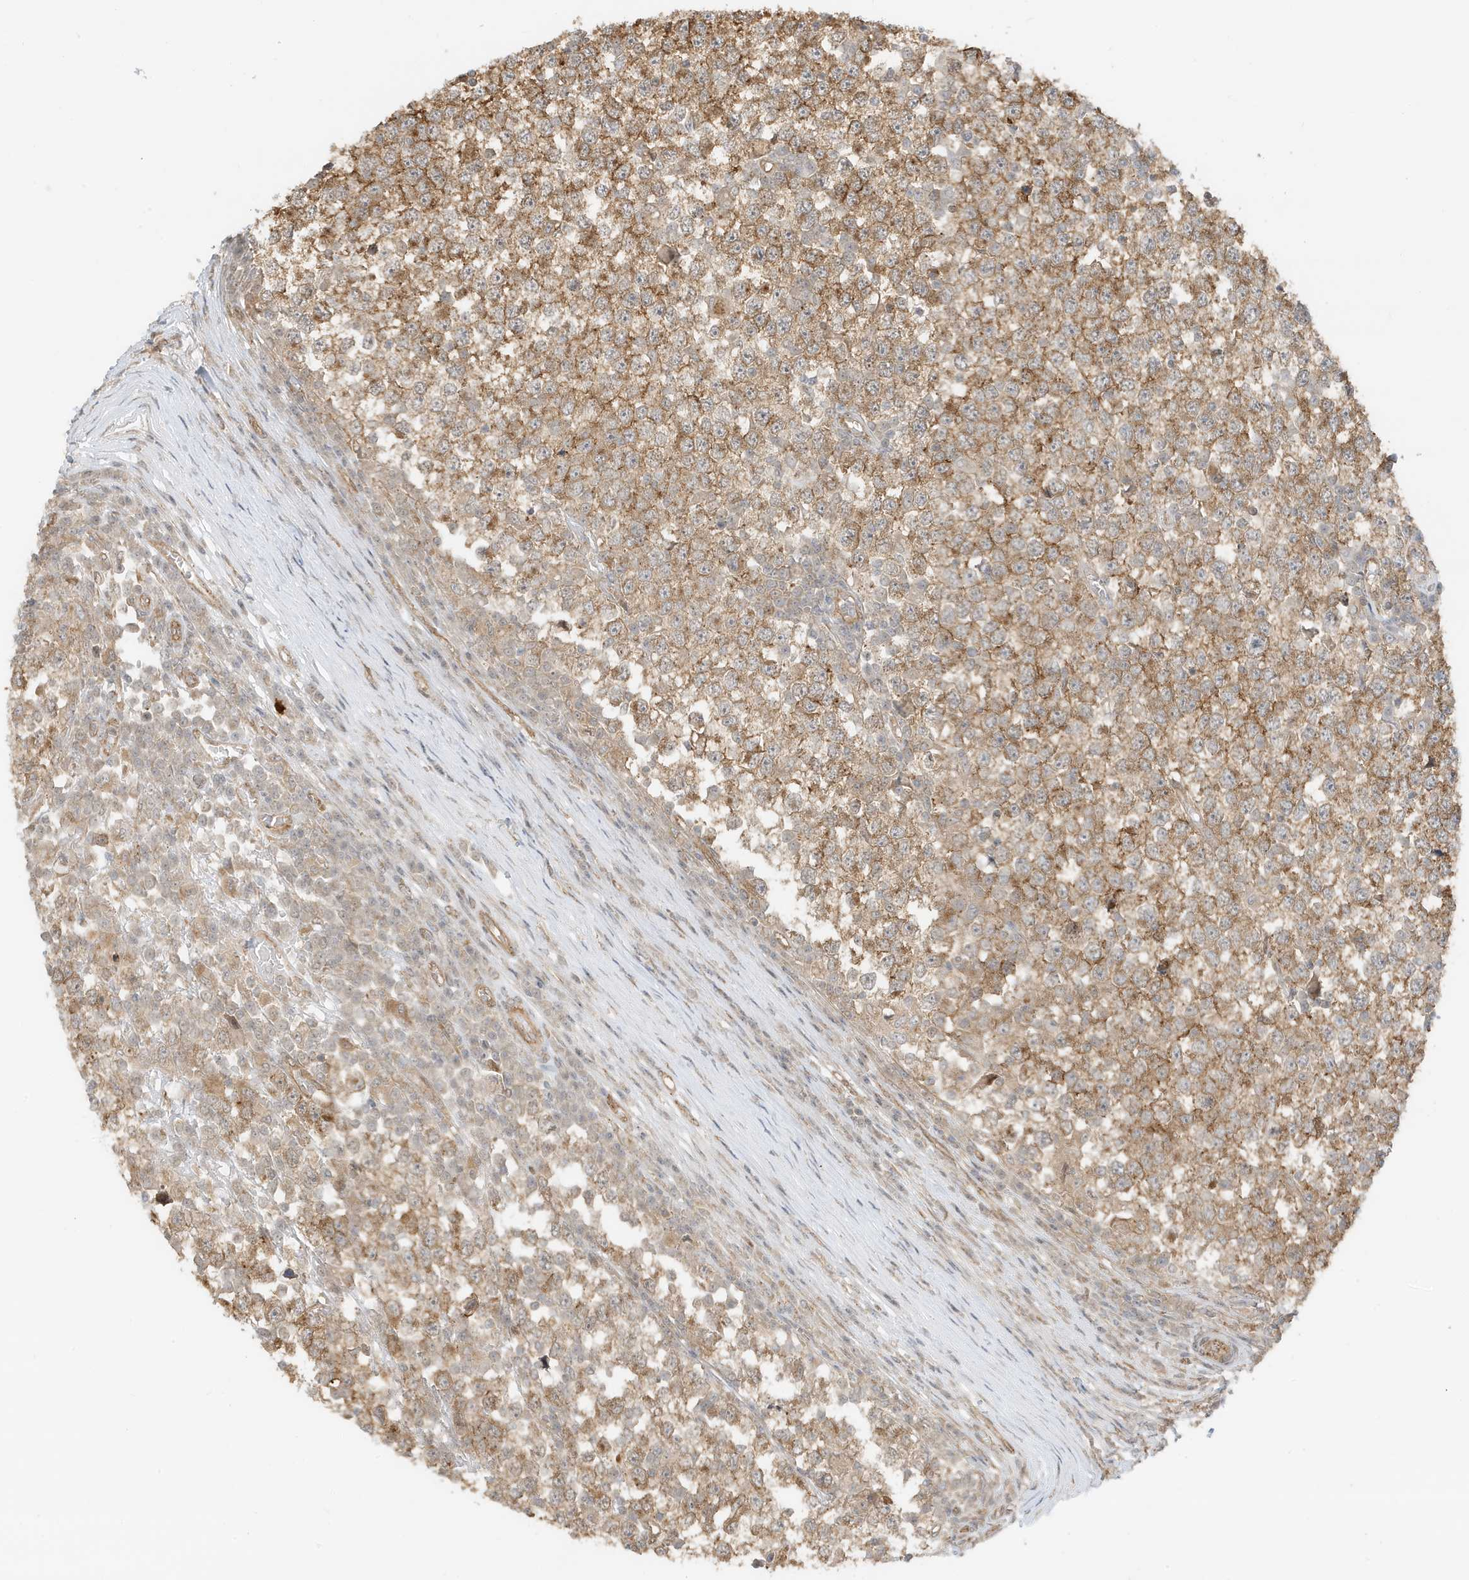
{"staining": {"intensity": "moderate", "quantity": ">75%", "location": "cytoplasmic/membranous"}, "tissue": "testis cancer", "cell_type": "Tumor cells", "image_type": "cancer", "snomed": [{"axis": "morphology", "description": "Seminoma, NOS"}, {"axis": "topography", "description": "Testis"}], "caption": "This image exhibits immunohistochemistry staining of testis cancer (seminoma), with medium moderate cytoplasmic/membranous positivity in about >75% of tumor cells.", "gene": "UBAP2L", "patient": {"sex": "male", "age": 65}}